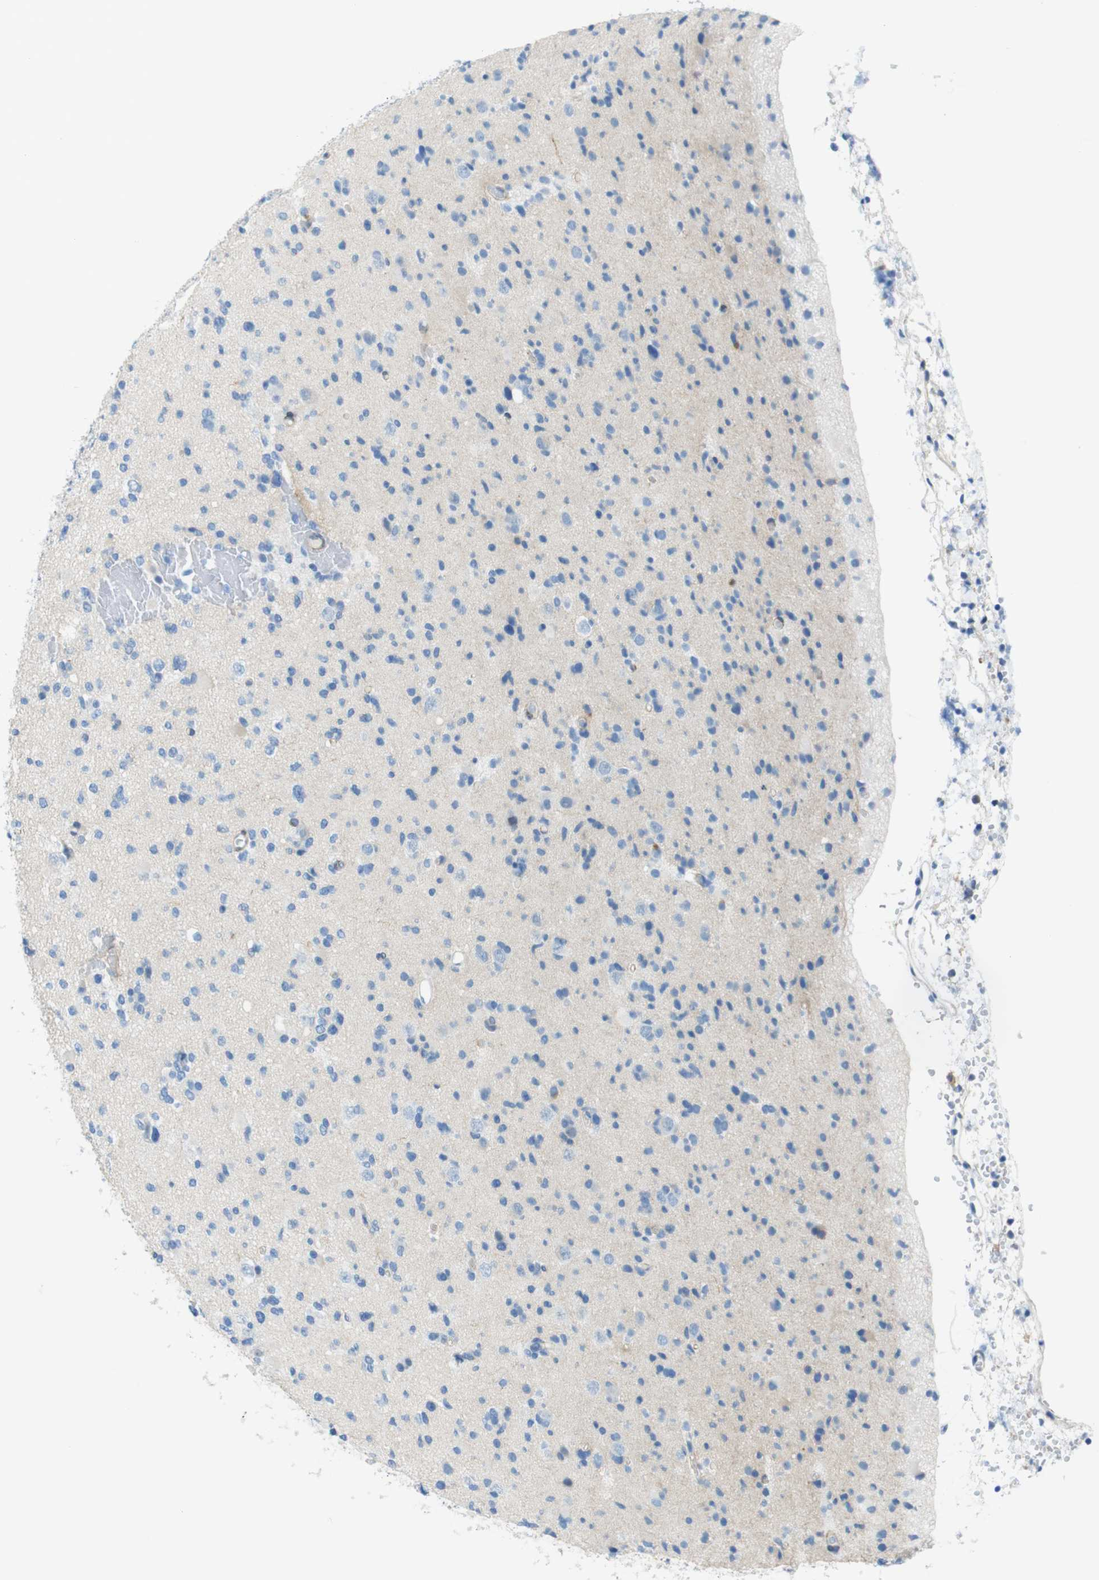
{"staining": {"intensity": "negative", "quantity": "none", "location": "none"}, "tissue": "glioma", "cell_type": "Tumor cells", "image_type": "cancer", "snomed": [{"axis": "morphology", "description": "Glioma, malignant, Low grade"}, {"axis": "topography", "description": "Brain"}], "caption": "A high-resolution photomicrograph shows immunohistochemistry (IHC) staining of malignant low-grade glioma, which reveals no significant expression in tumor cells.", "gene": "CLMN", "patient": {"sex": "female", "age": 22}}